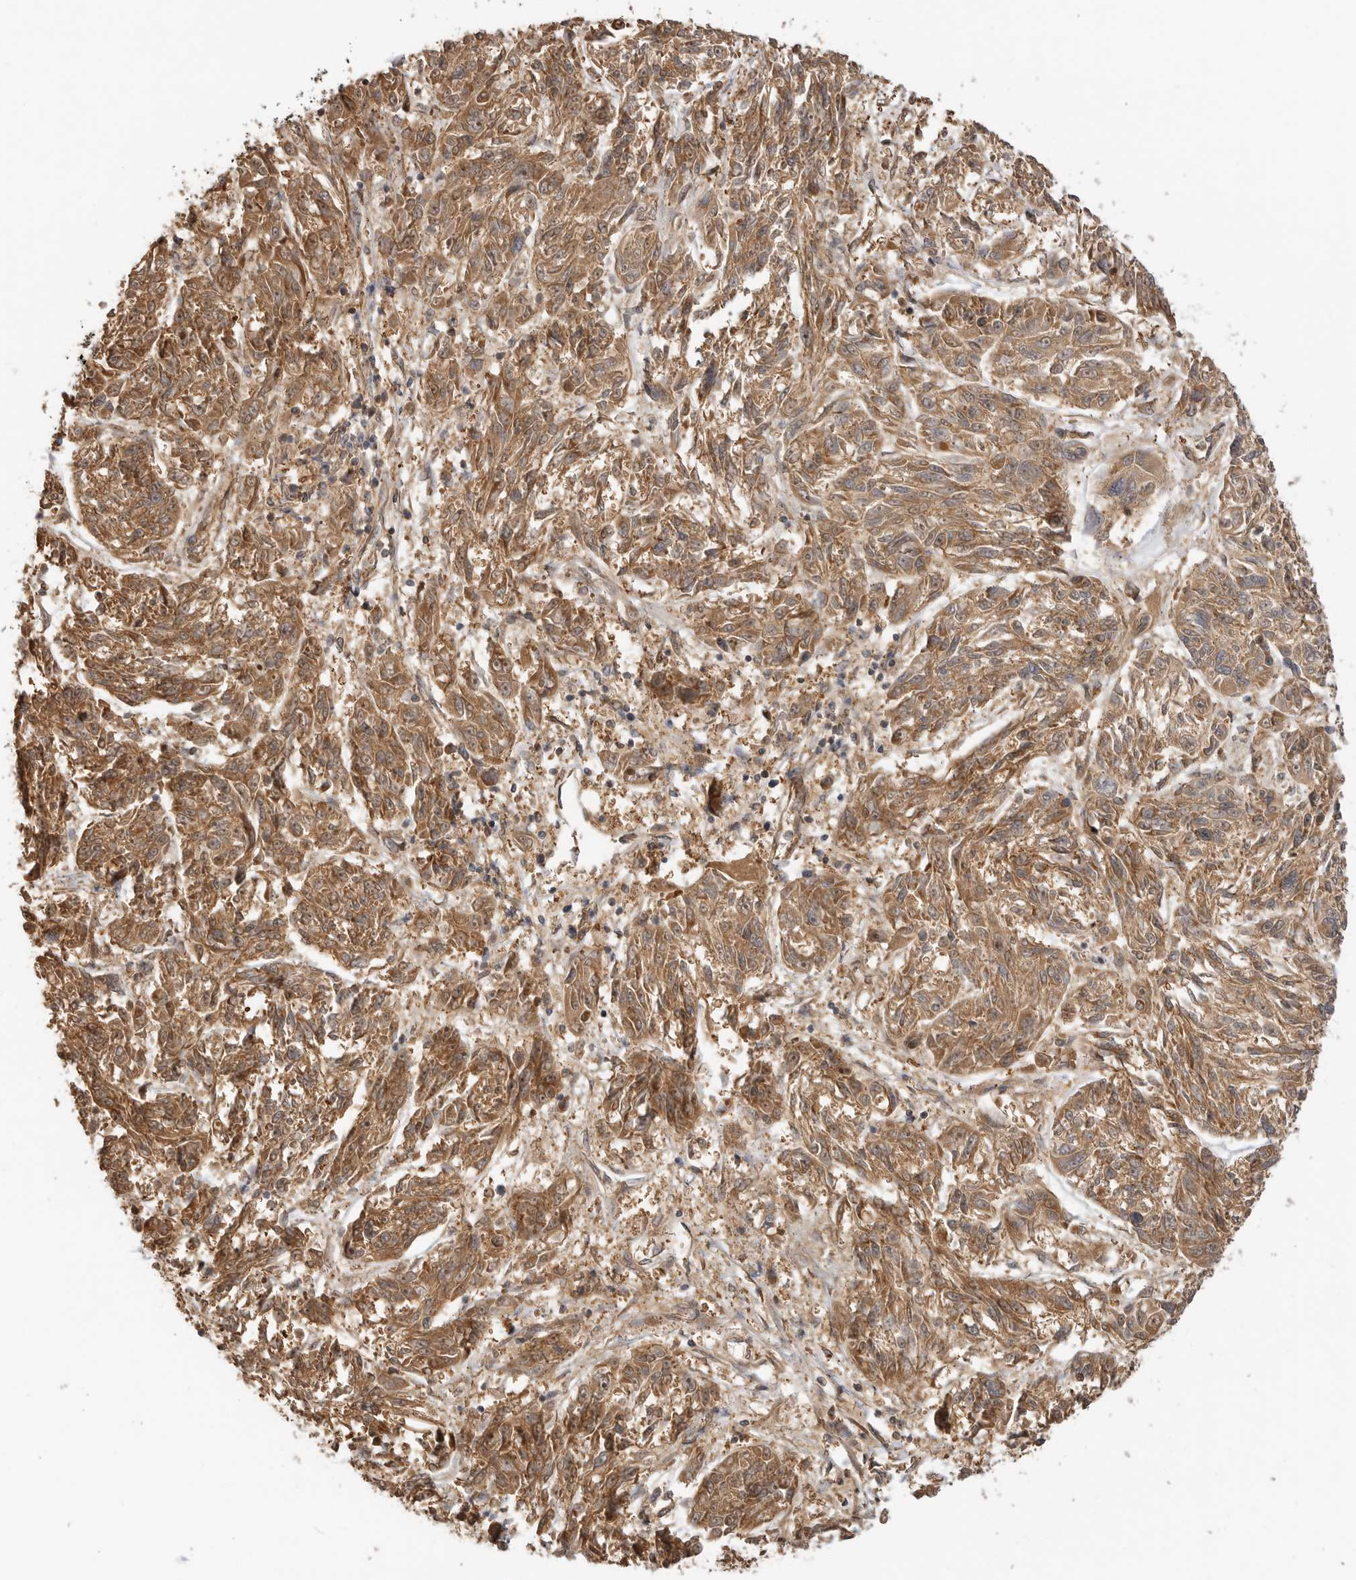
{"staining": {"intensity": "moderate", "quantity": ">75%", "location": "cytoplasmic/membranous"}, "tissue": "melanoma", "cell_type": "Tumor cells", "image_type": "cancer", "snomed": [{"axis": "morphology", "description": "Malignant melanoma, NOS"}, {"axis": "topography", "description": "Skin"}], "caption": "Brown immunohistochemical staining in malignant melanoma displays moderate cytoplasmic/membranous expression in approximately >75% of tumor cells.", "gene": "CLDN12", "patient": {"sex": "male", "age": 53}}